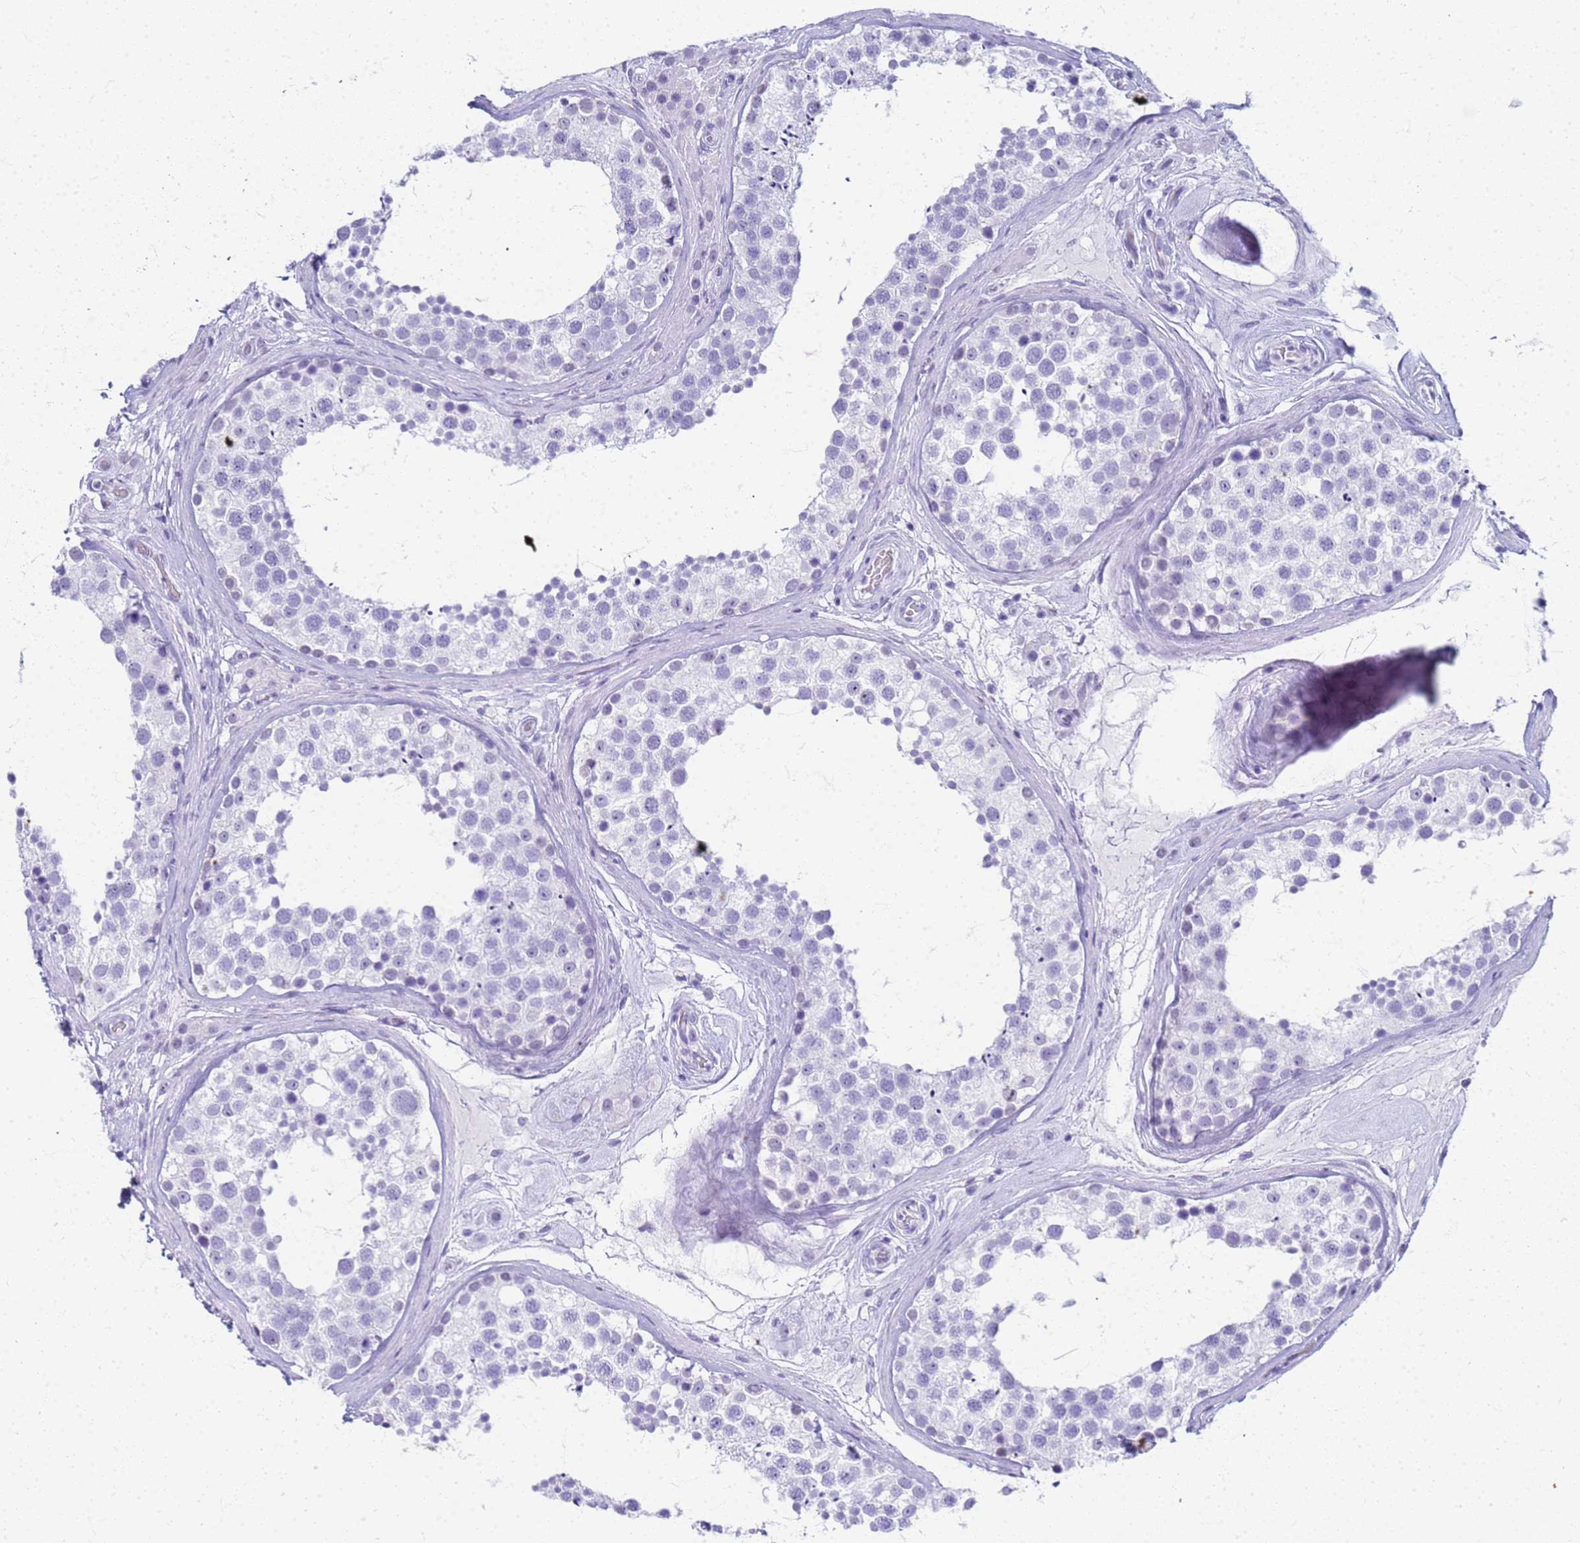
{"staining": {"intensity": "negative", "quantity": "none", "location": "none"}, "tissue": "testis", "cell_type": "Cells in seminiferous ducts", "image_type": "normal", "snomed": [{"axis": "morphology", "description": "Normal tissue, NOS"}, {"axis": "topography", "description": "Testis"}], "caption": "Histopathology image shows no protein positivity in cells in seminiferous ducts of unremarkable testis.", "gene": "SLC7A9", "patient": {"sex": "male", "age": 26}}